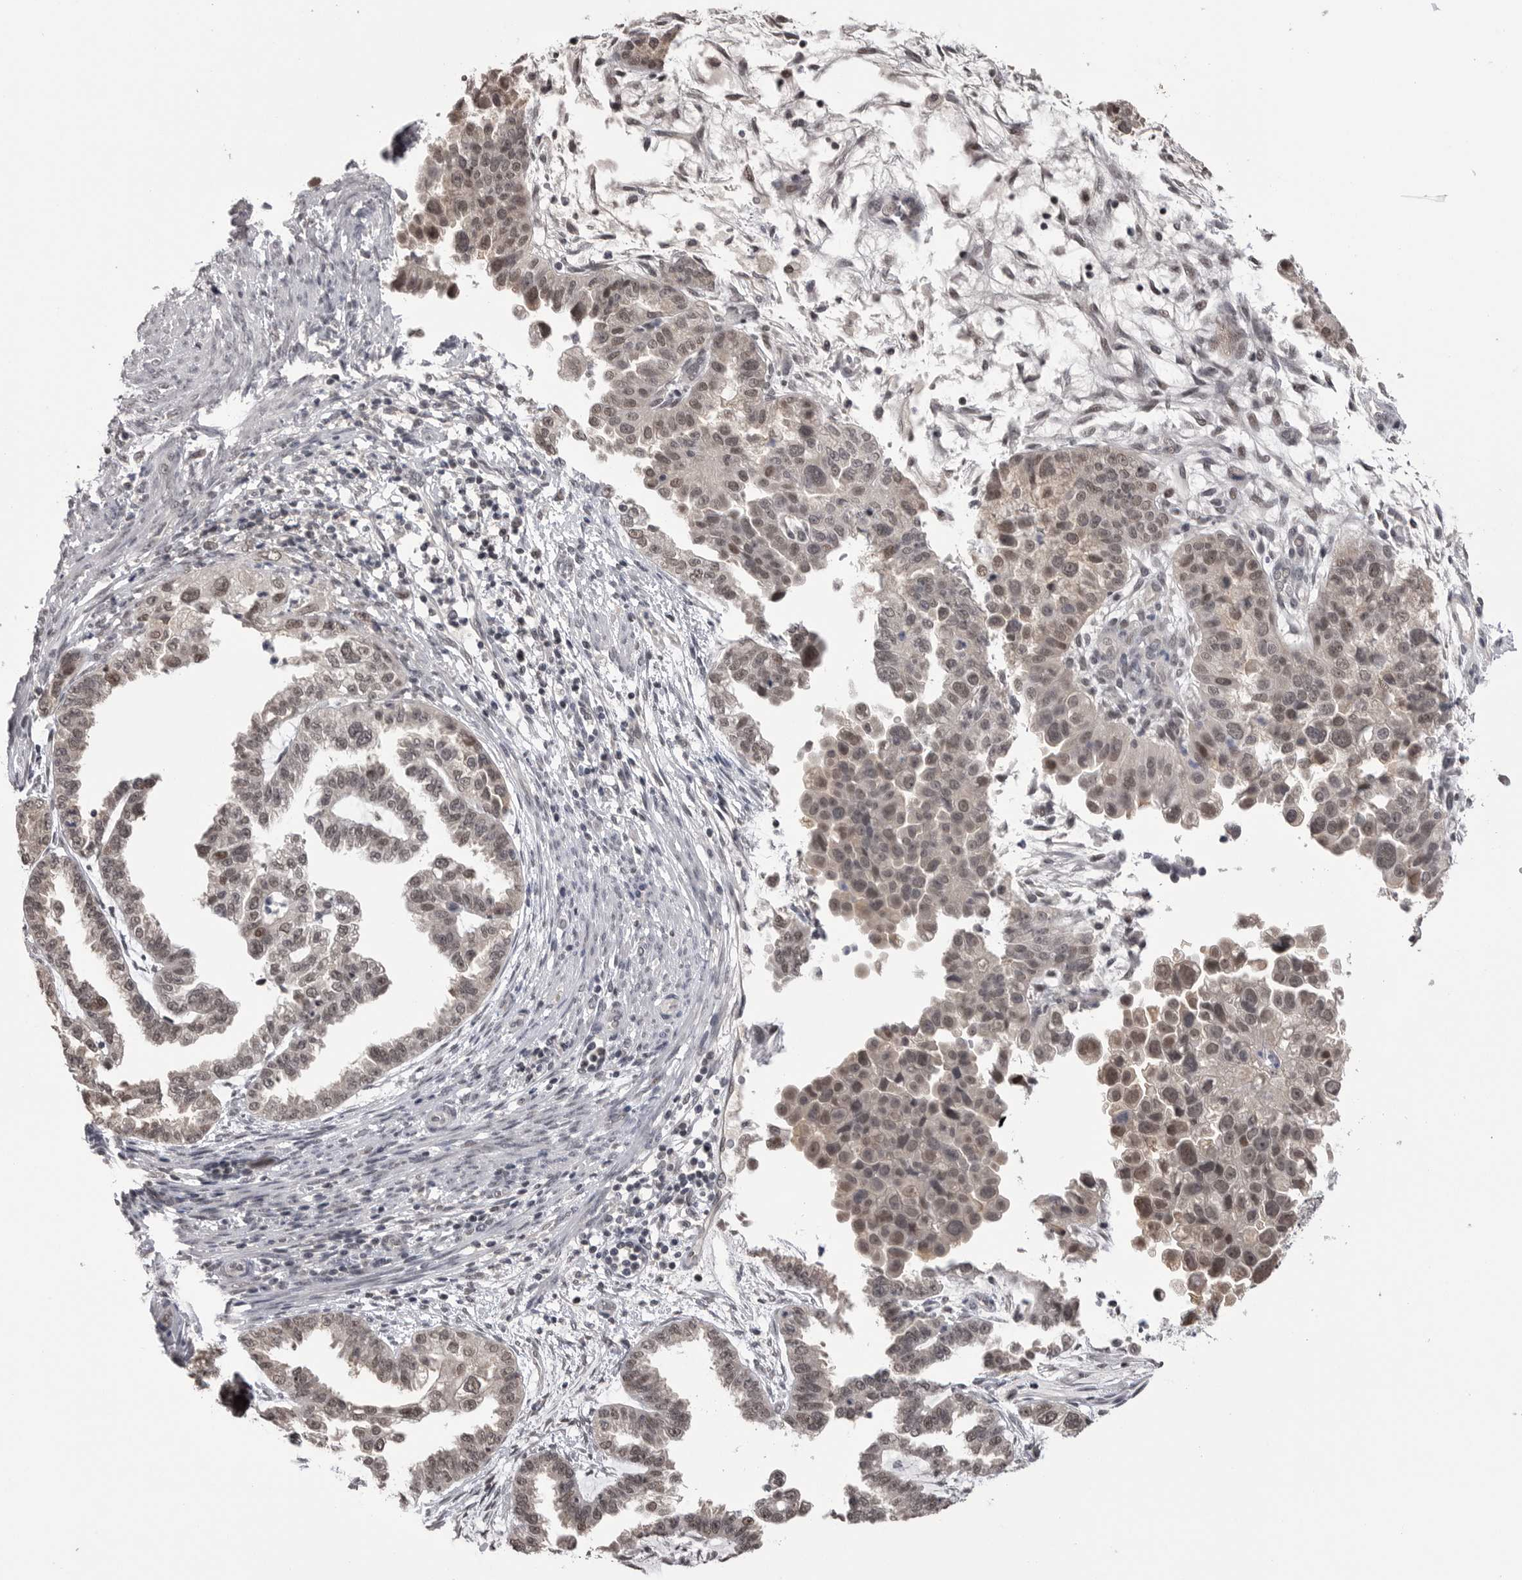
{"staining": {"intensity": "weak", "quantity": ">75%", "location": "nuclear"}, "tissue": "endometrial cancer", "cell_type": "Tumor cells", "image_type": "cancer", "snomed": [{"axis": "morphology", "description": "Adenocarcinoma, NOS"}, {"axis": "topography", "description": "Endometrium"}], "caption": "Immunohistochemistry (IHC) of human endometrial cancer (adenocarcinoma) reveals low levels of weak nuclear expression in approximately >75% of tumor cells.", "gene": "DLG2", "patient": {"sex": "female", "age": 85}}